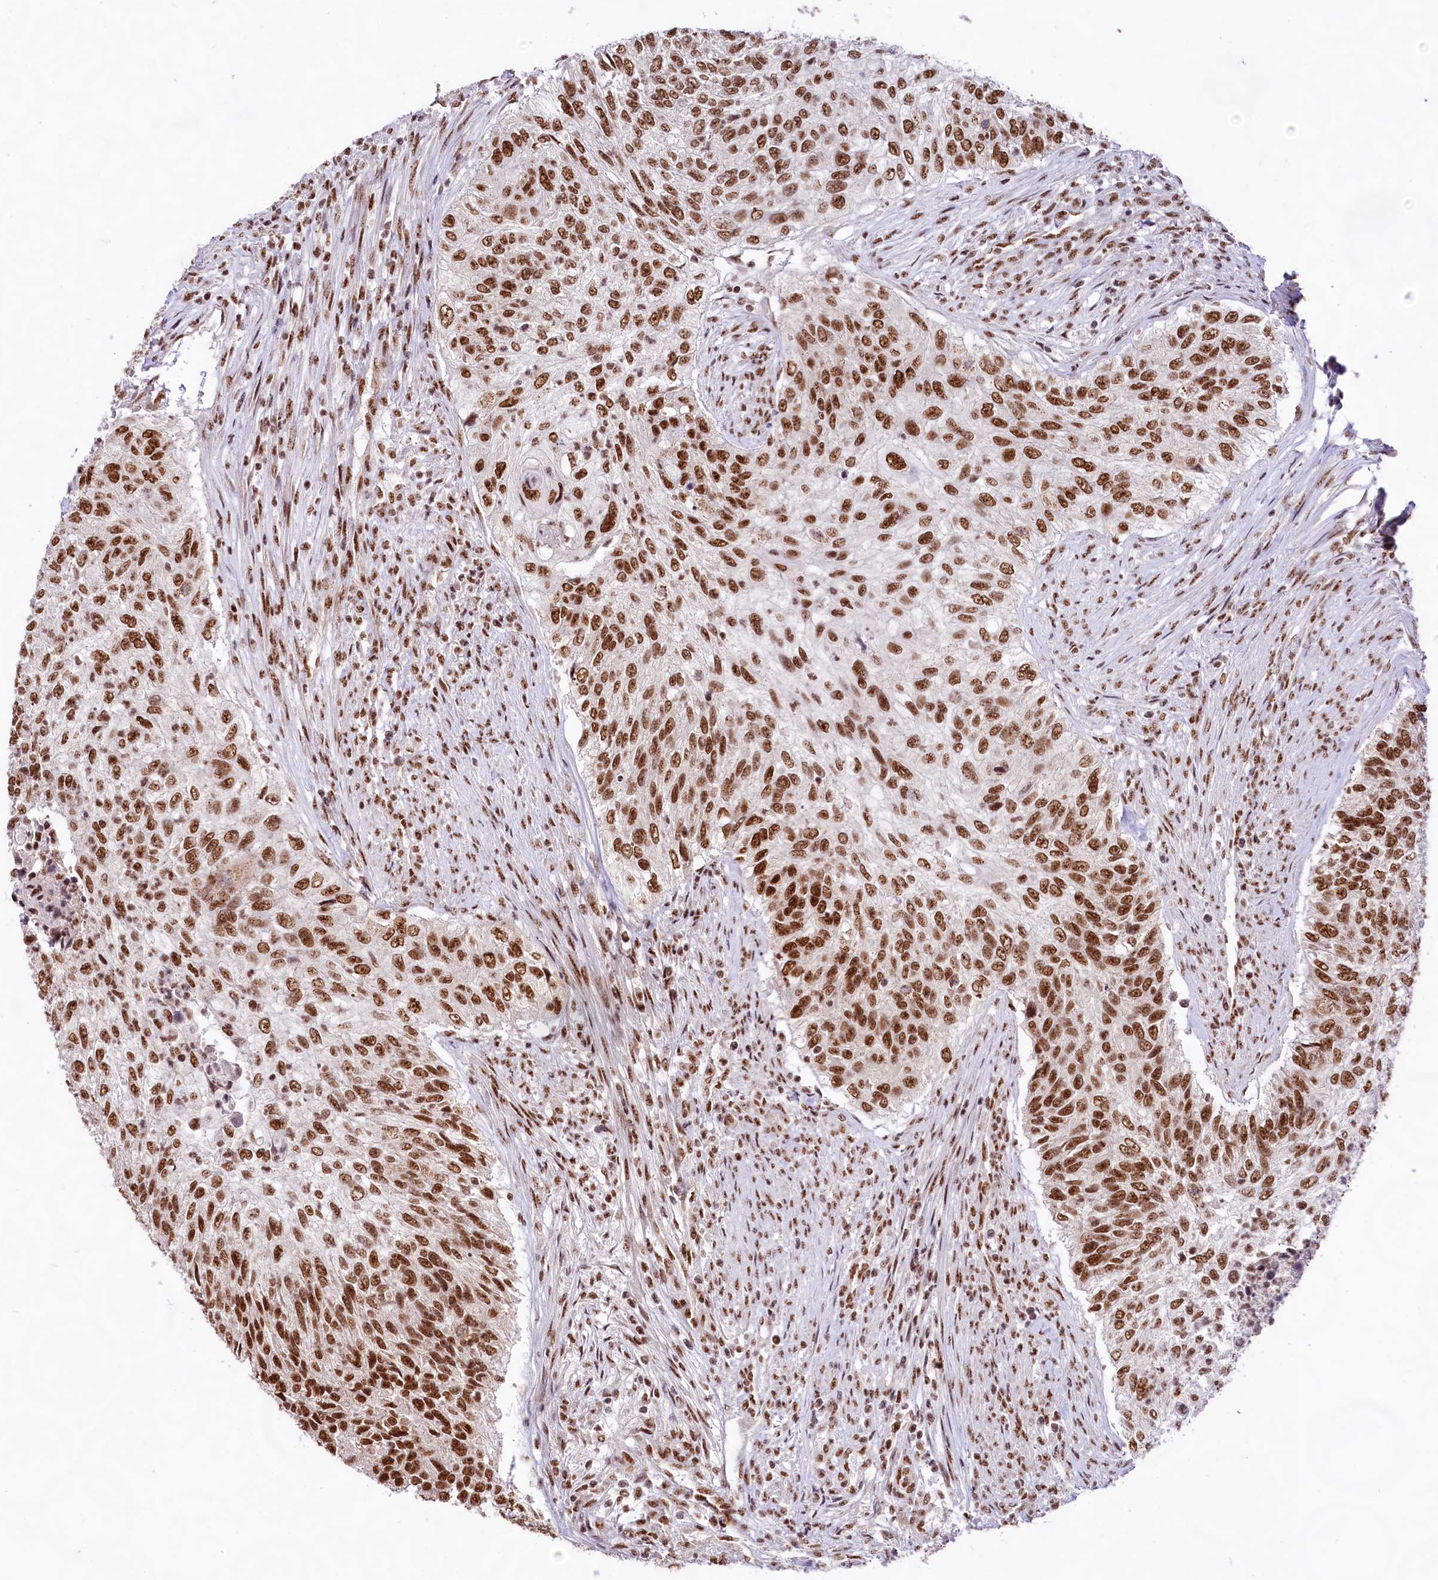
{"staining": {"intensity": "strong", "quantity": ">75%", "location": "nuclear"}, "tissue": "urothelial cancer", "cell_type": "Tumor cells", "image_type": "cancer", "snomed": [{"axis": "morphology", "description": "Urothelial carcinoma, High grade"}, {"axis": "topography", "description": "Urinary bladder"}], "caption": "A high amount of strong nuclear expression is present in about >75% of tumor cells in urothelial cancer tissue.", "gene": "HIRA", "patient": {"sex": "female", "age": 60}}